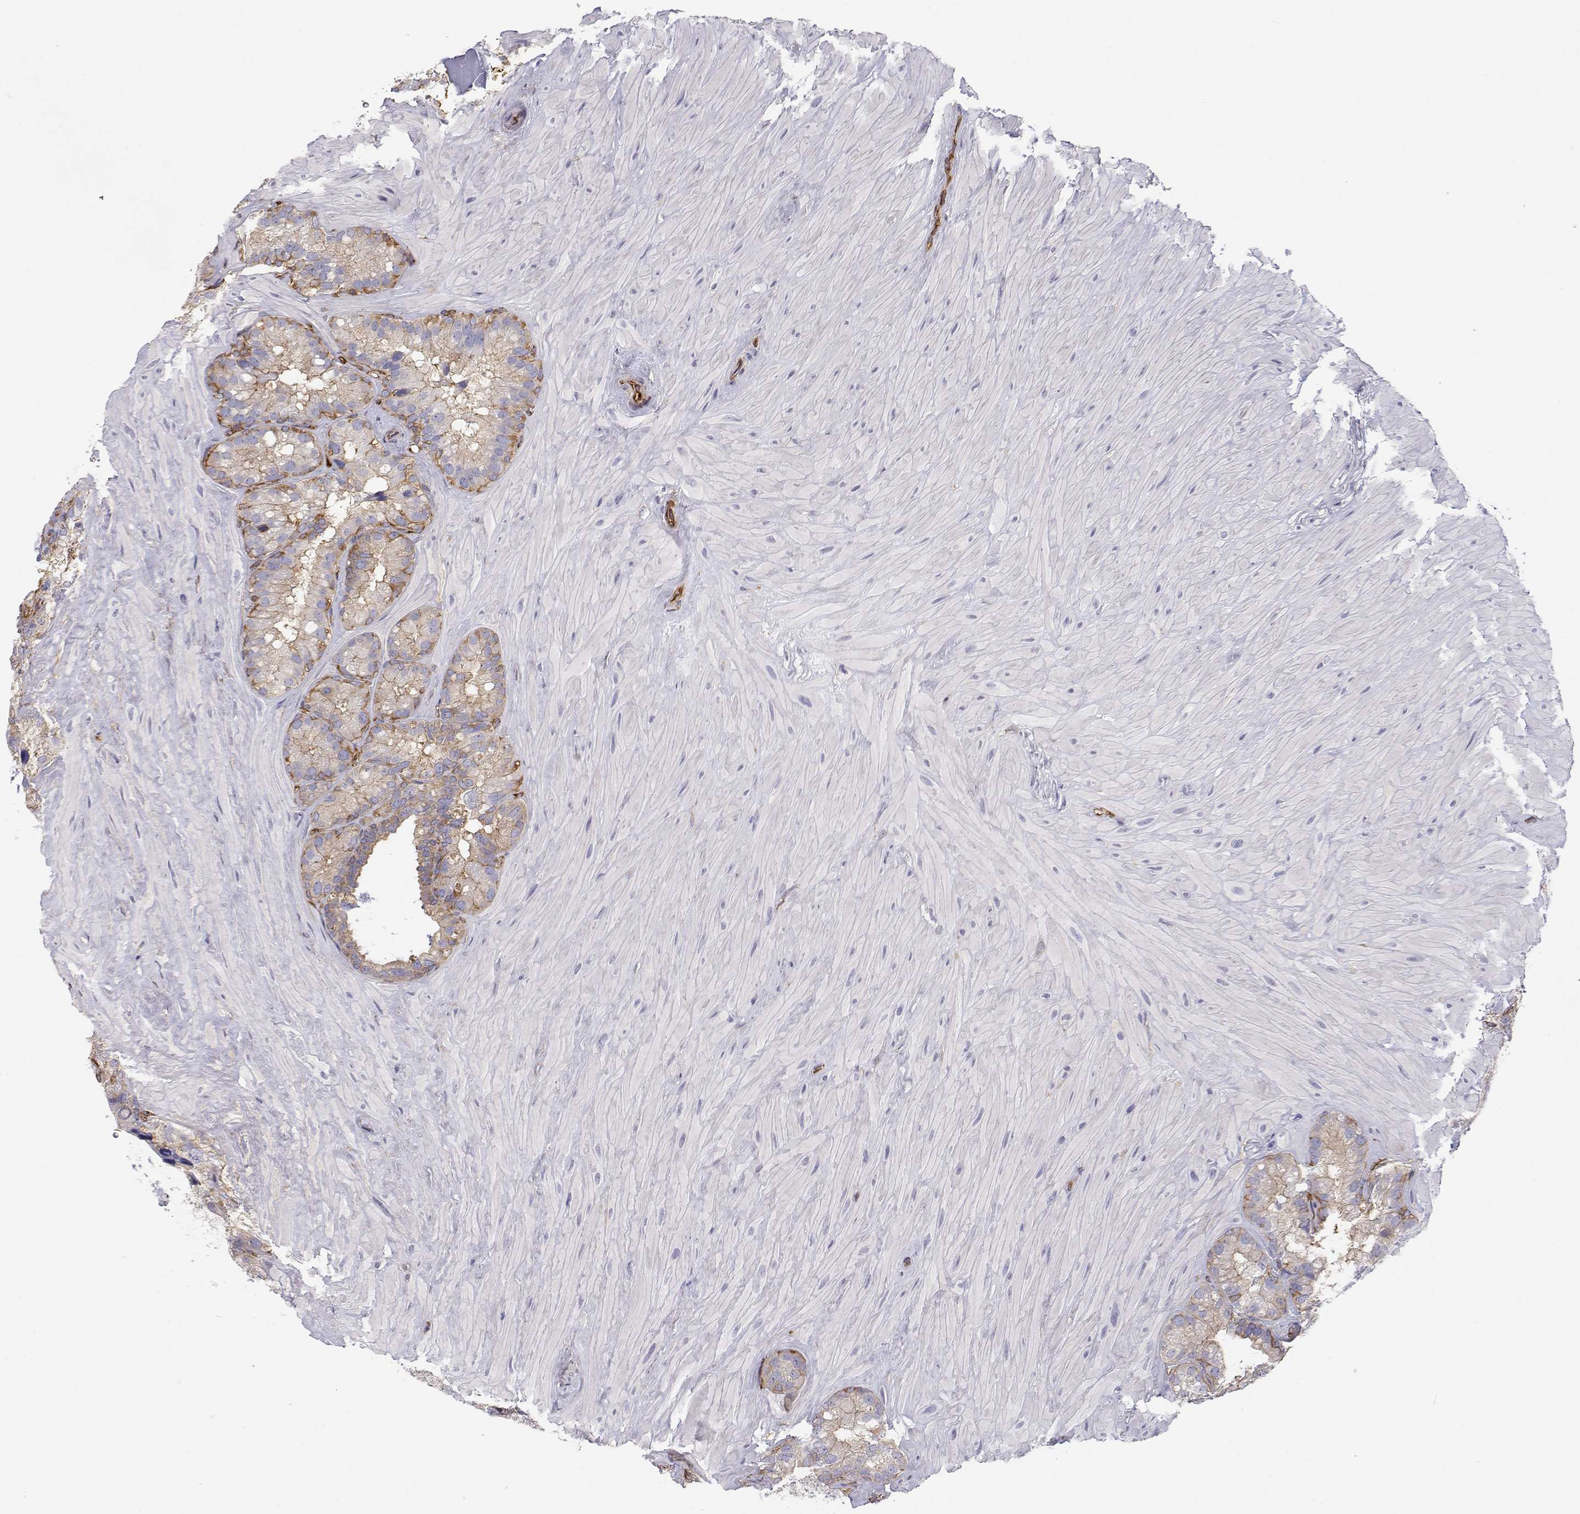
{"staining": {"intensity": "moderate", "quantity": "25%-75%", "location": "cytoplasmic/membranous"}, "tissue": "seminal vesicle", "cell_type": "Glandular cells", "image_type": "normal", "snomed": [{"axis": "morphology", "description": "Normal tissue, NOS"}, {"axis": "topography", "description": "Seminal veicle"}], "caption": "Brown immunohistochemical staining in unremarkable human seminal vesicle shows moderate cytoplasmic/membranous expression in about 25%-75% of glandular cells. (IHC, brightfield microscopy, high magnification).", "gene": "MYH9", "patient": {"sex": "male", "age": 60}}